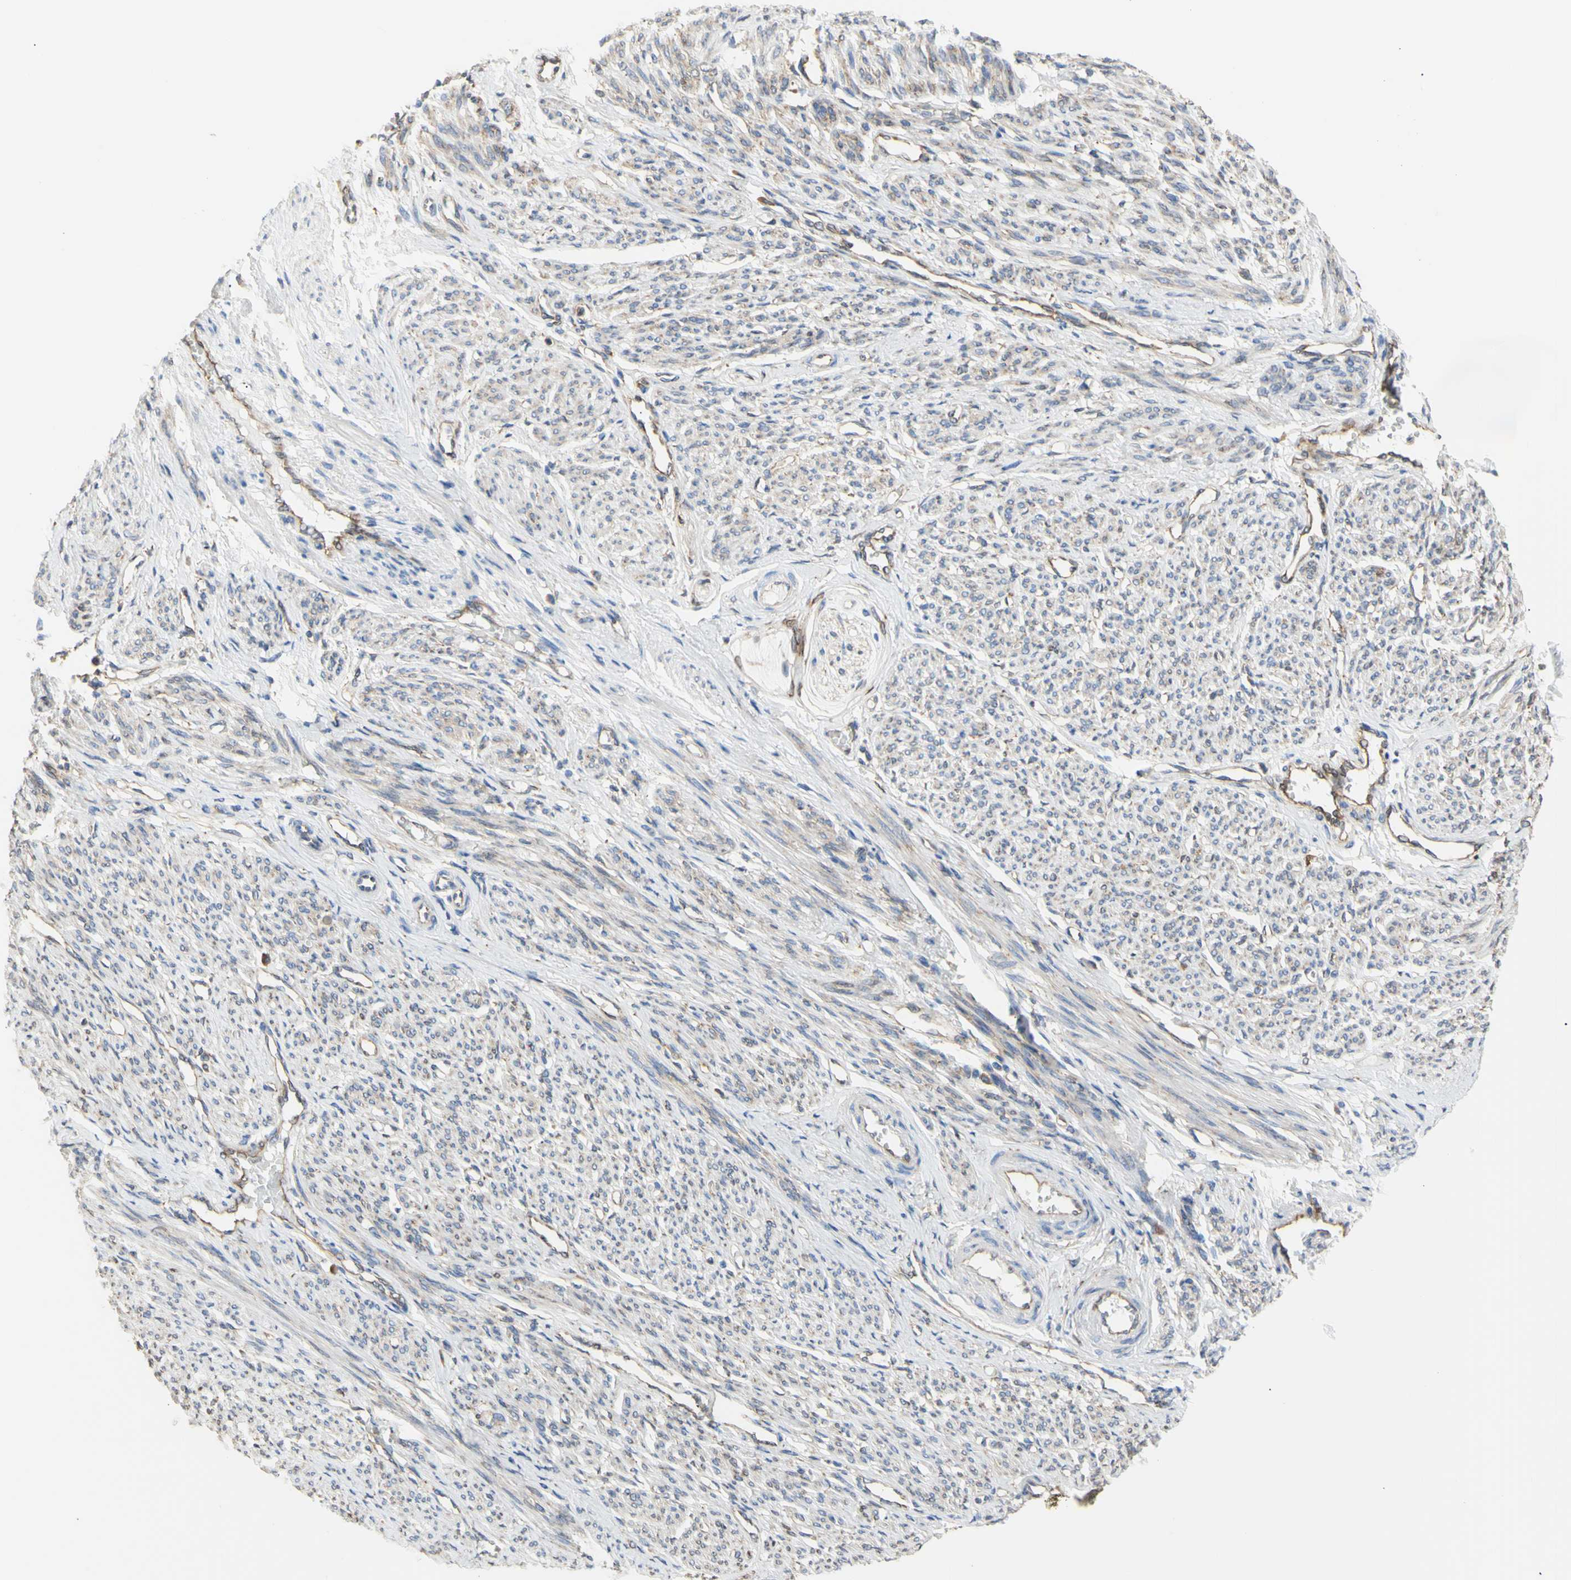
{"staining": {"intensity": "weak", "quantity": "<25%", "location": "cytoplasmic/membranous"}, "tissue": "smooth muscle", "cell_type": "Smooth muscle cells", "image_type": "normal", "snomed": [{"axis": "morphology", "description": "Normal tissue, NOS"}, {"axis": "topography", "description": "Smooth muscle"}], "caption": "A micrograph of smooth muscle stained for a protein exhibits no brown staining in smooth muscle cells. (Brightfield microscopy of DAB IHC at high magnification).", "gene": "ERLIN1", "patient": {"sex": "female", "age": 65}}